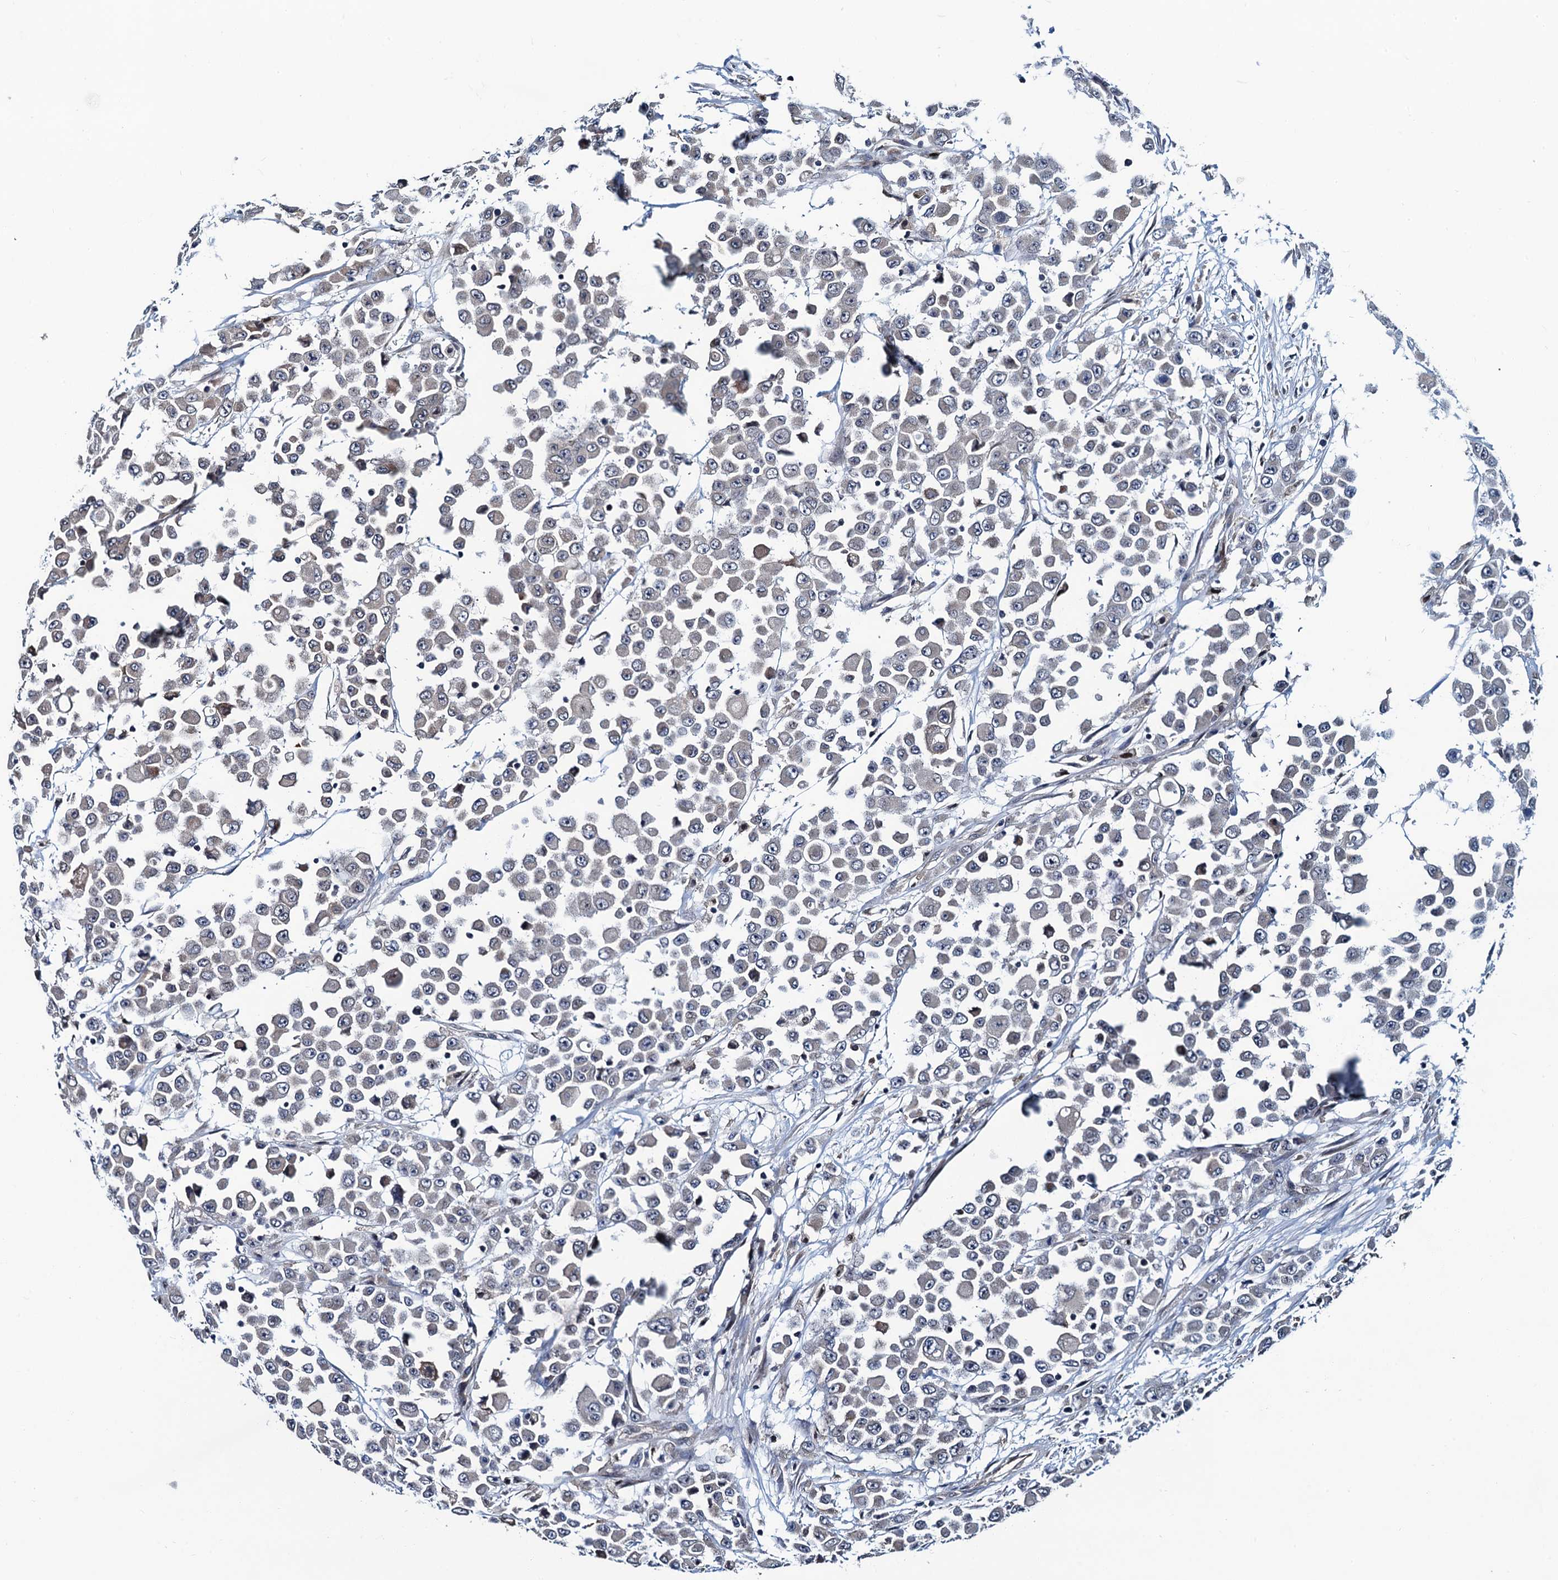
{"staining": {"intensity": "negative", "quantity": "none", "location": "none"}, "tissue": "colorectal cancer", "cell_type": "Tumor cells", "image_type": "cancer", "snomed": [{"axis": "morphology", "description": "Adenocarcinoma, NOS"}, {"axis": "topography", "description": "Colon"}], "caption": "Colorectal cancer (adenocarcinoma) stained for a protein using immunohistochemistry (IHC) displays no expression tumor cells.", "gene": "RNF125", "patient": {"sex": "male", "age": 51}}